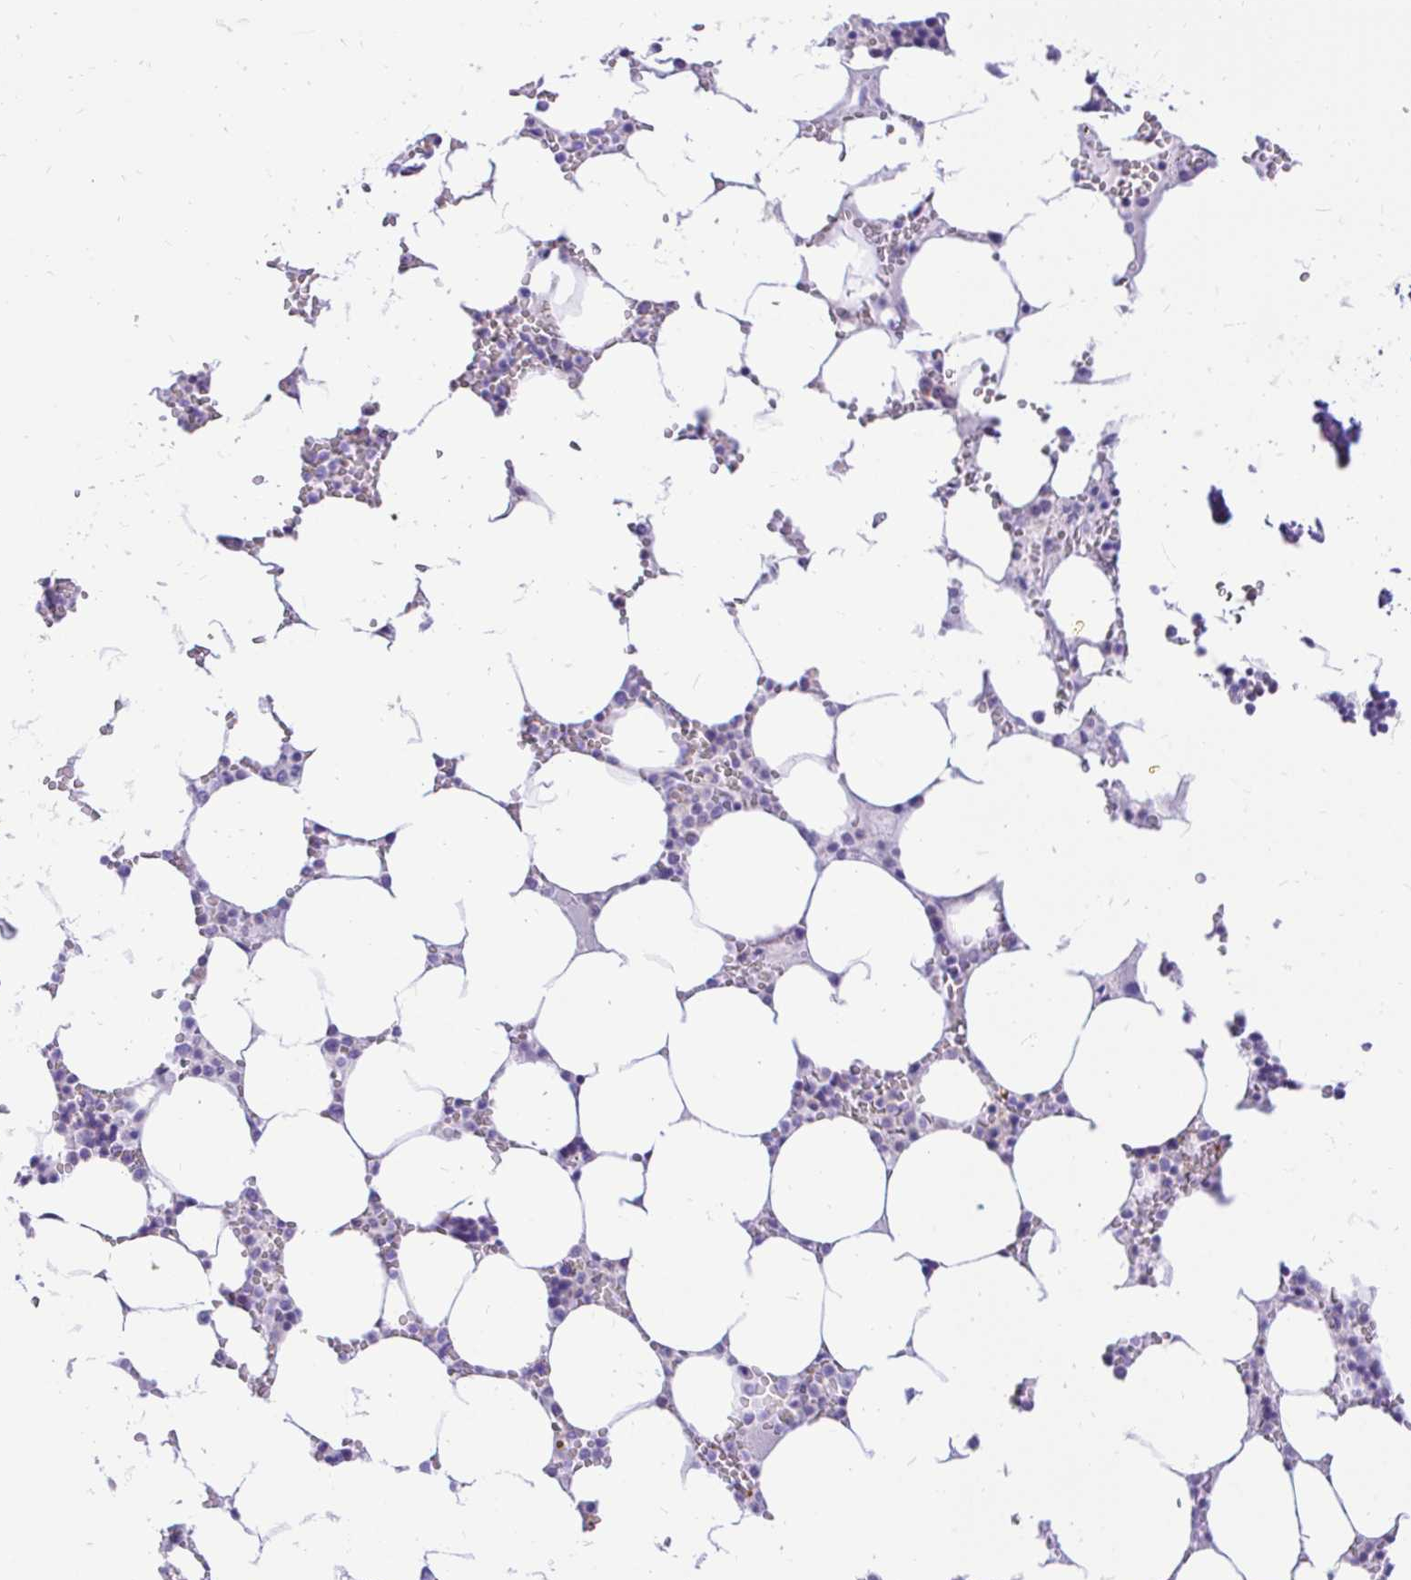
{"staining": {"intensity": "negative", "quantity": "none", "location": "none"}, "tissue": "bone marrow", "cell_type": "Hematopoietic cells", "image_type": "normal", "snomed": [{"axis": "morphology", "description": "Normal tissue, NOS"}, {"axis": "topography", "description": "Bone marrow"}], "caption": "An image of bone marrow stained for a protein demonstrates no brown staining in hematopoietic cells.", "gene": "FATE1", "patient": {"sex": "male", "age": 64}}